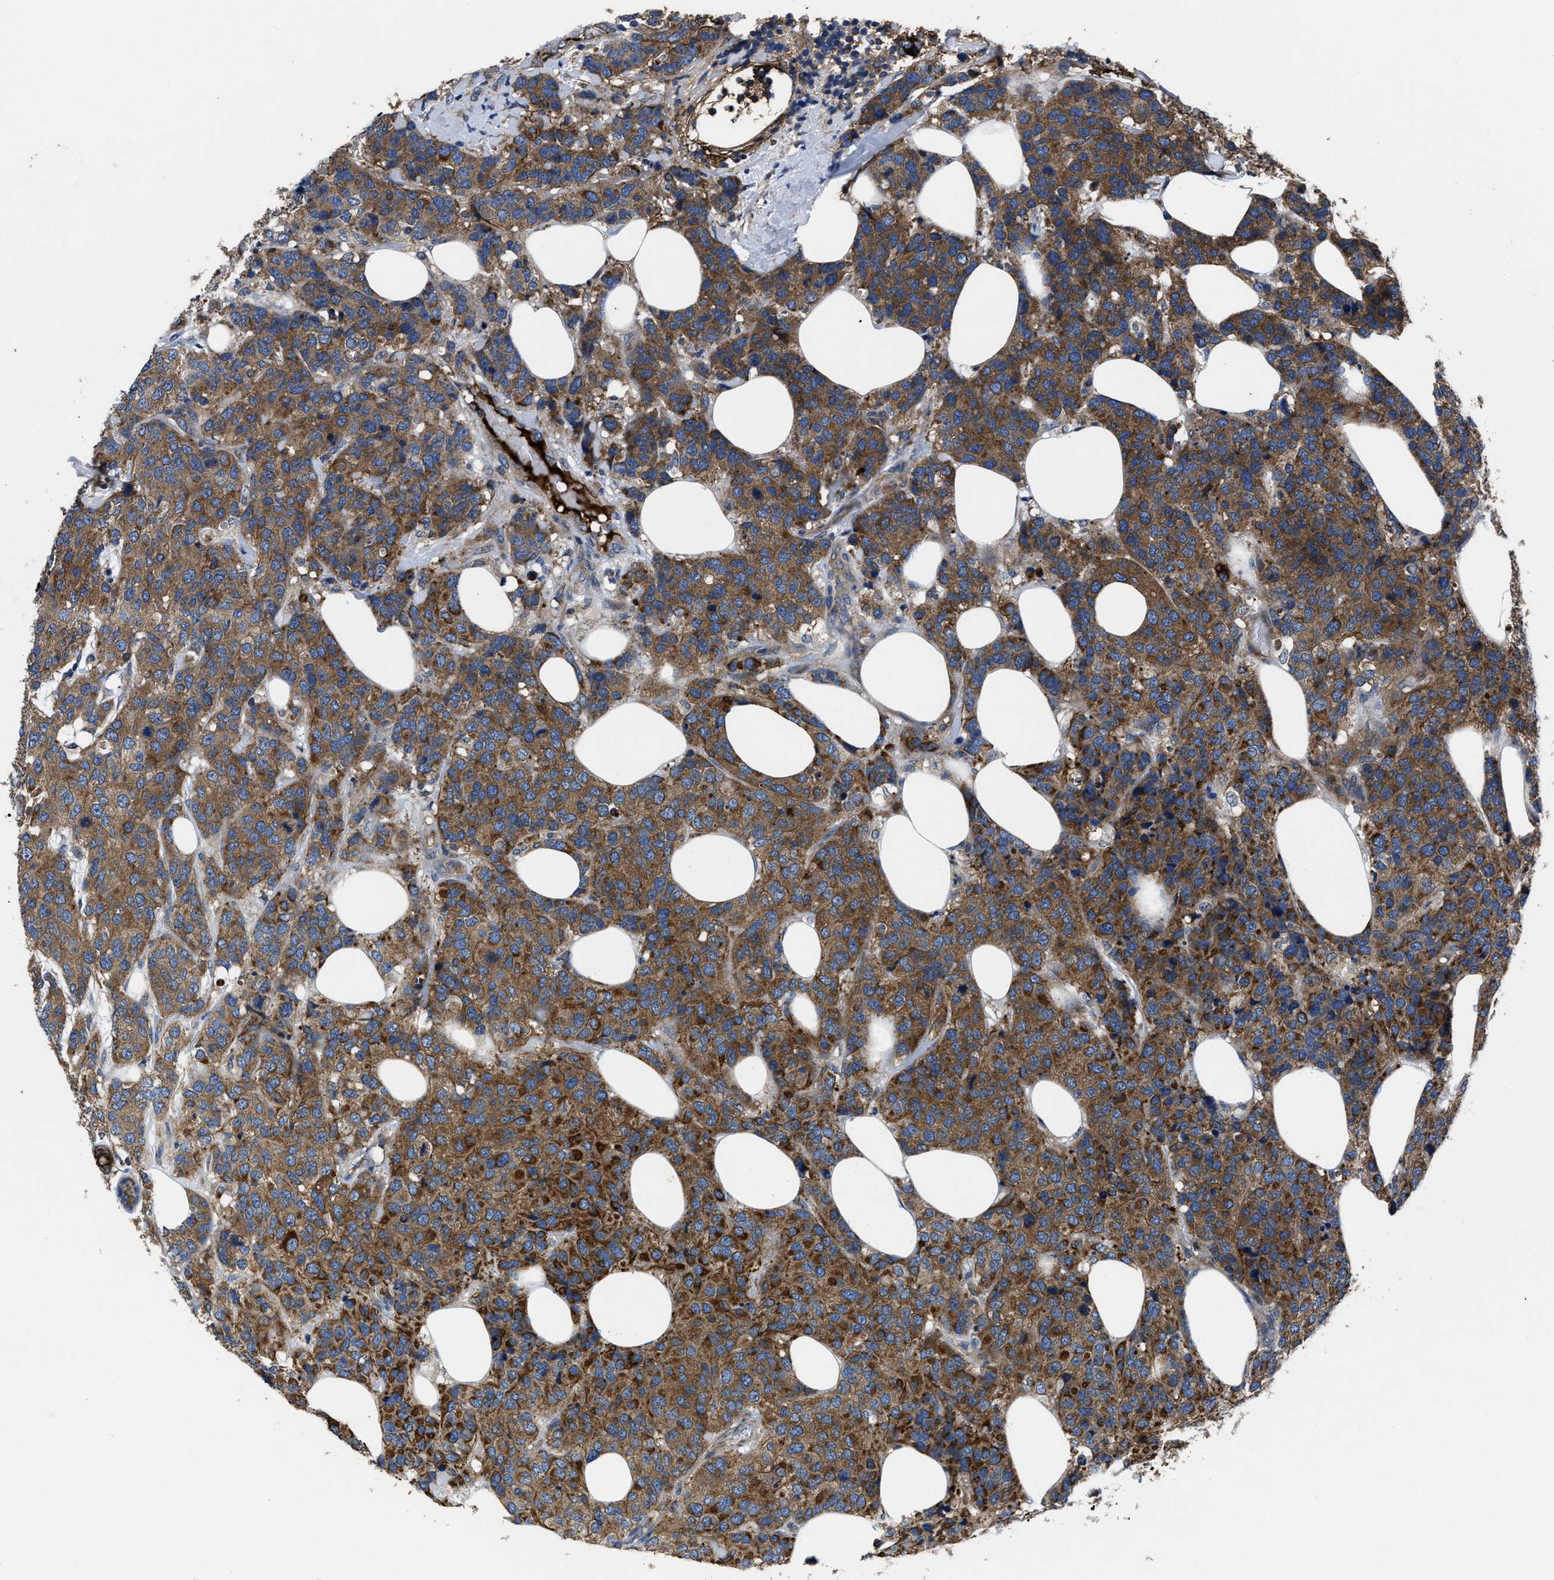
{"staining": {"intensity": "strong", "quantity": ">75%", "location": "cytoplasmic/membranous"}, "tissue": "breast cancer", "cell_type": "Tumor cells", "image_type": "cancer", "snomed": [{"axis": "morphology", "description": "Lobular carcinoma"}, {"axis": "topography", "description": "Breast"}], "caption": "This photomicrograph displays IHC staining of lobular carcinoma (breast), with high strong cytoplasmic/membranous expression in approximately >75% of tumor cells.", "gene": "ERC1", "patient": {"sex": "female", "age": 59}}